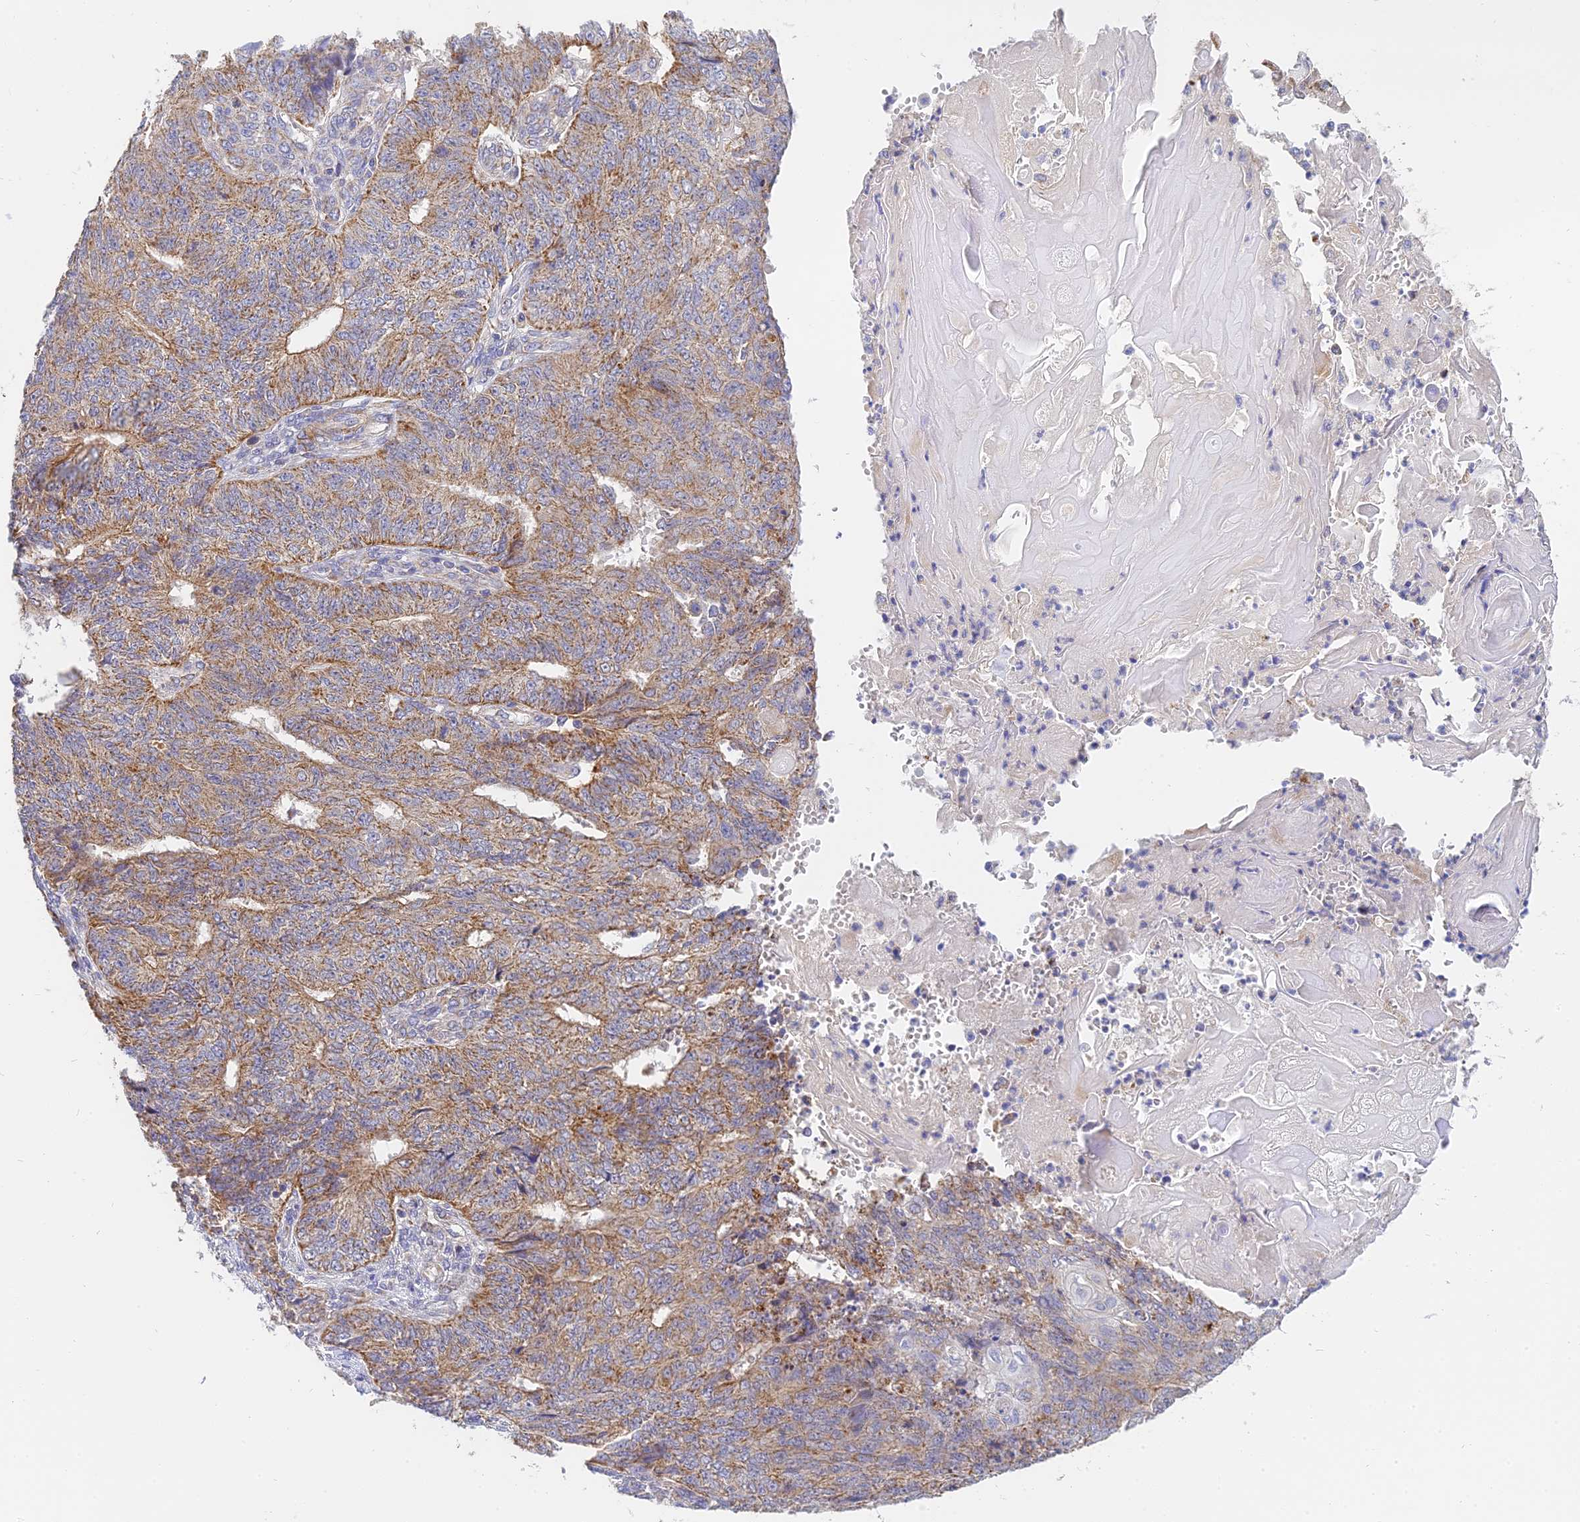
{"staining": {"intensity": "moderate", "quantity": "25%-75%", "location": "cytoplasmic/membranous"}, "tissue": "endometrial cancer", "cell_type": "Tumor cells", "image_type": "cancer", "snomed": [{"axis": "morphology", "description": "Adenocarcinoma, NOS"}, {"axis": "topography", "description": "Endometrium"}], "caption": "Endometrial adenocarcinoma stained with immunohistochemistry exhibits moderate cytoplasmic/membranous expression in about 25%-75% of tumor cells. The protein is shown in brown color, while the nuclei are stained blue.", "gene": "MRPL15", "patient": {"sex": "female", "age": 32}}